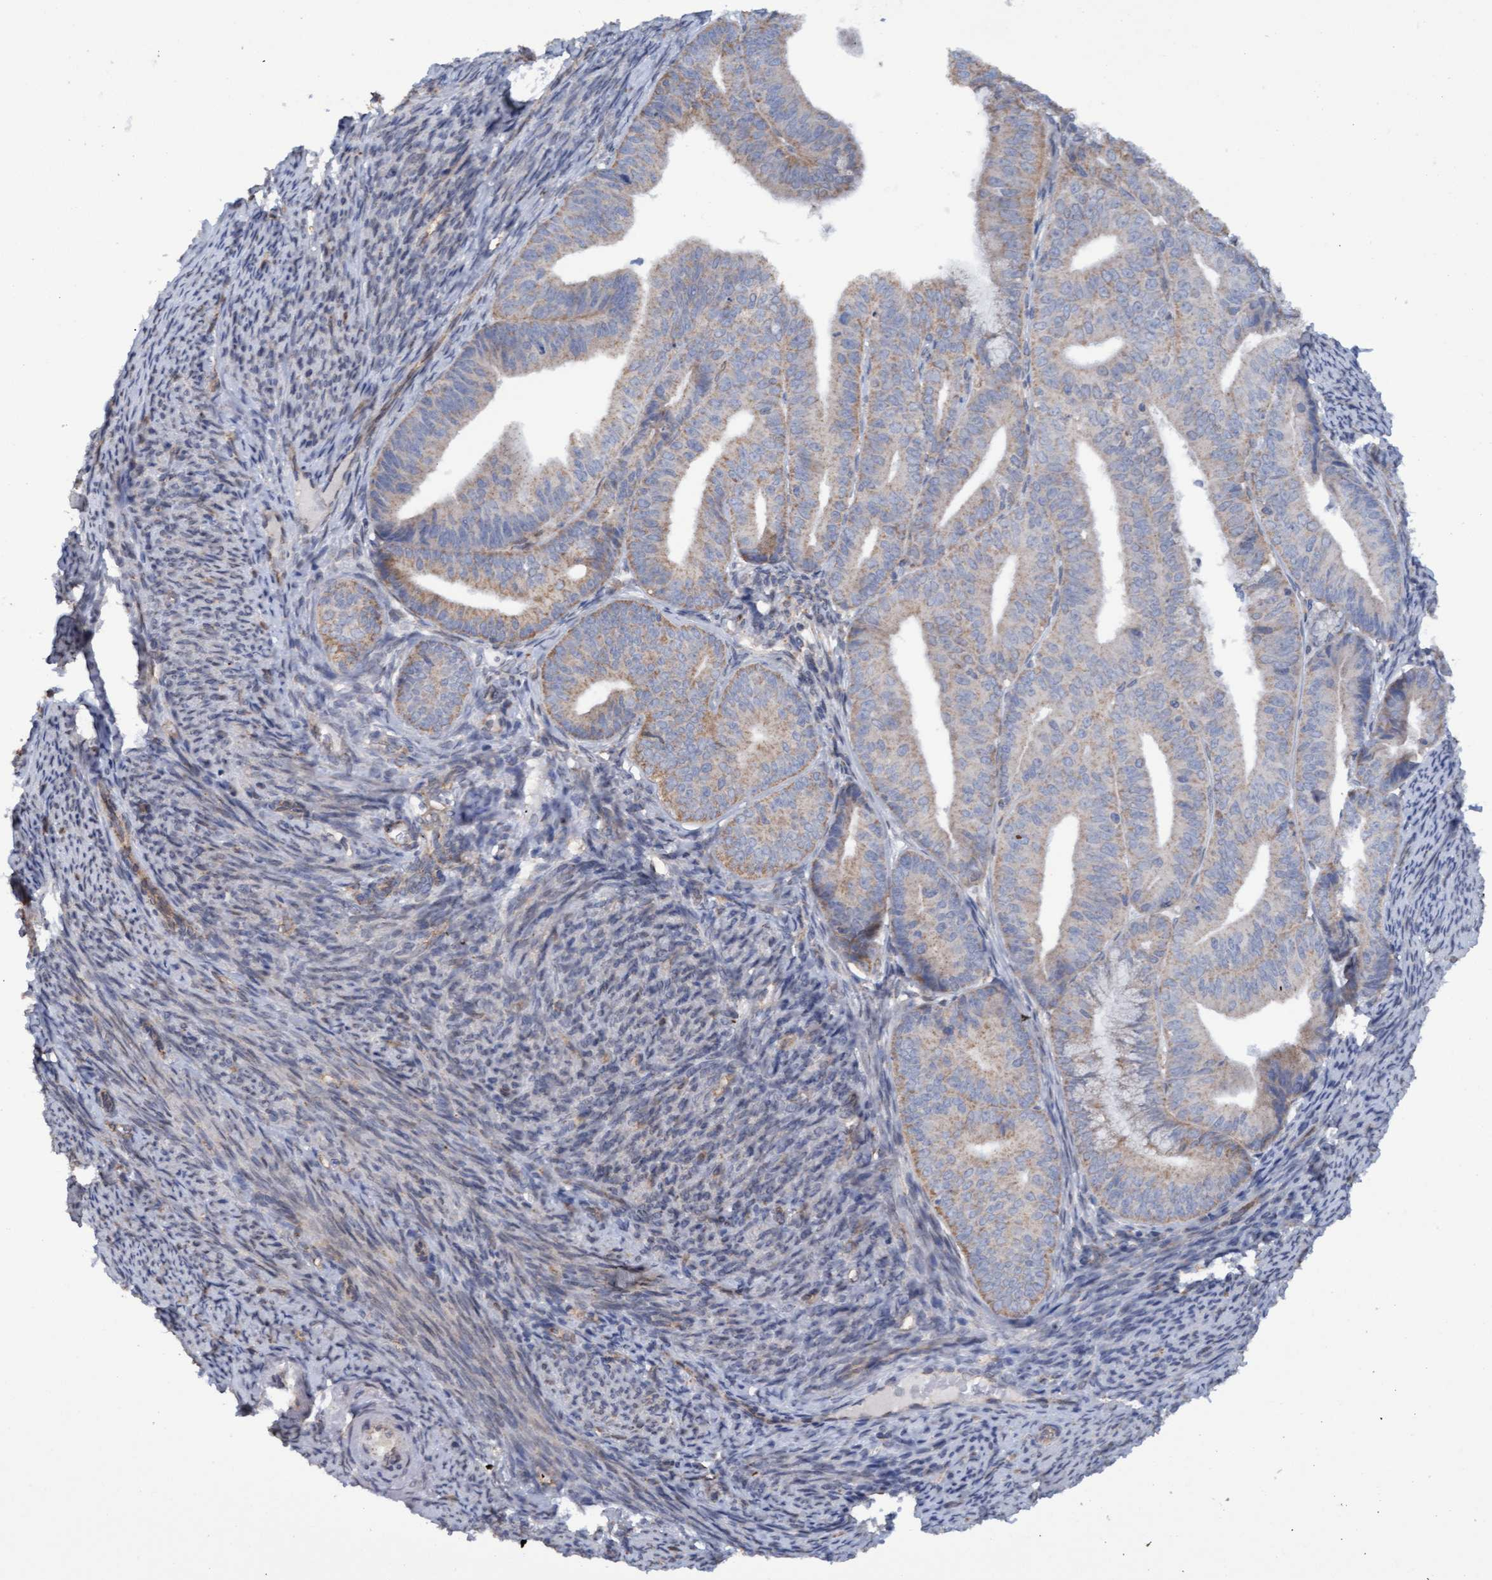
{"staining": {"intensity": "weak", "quantity": ">75%", "location": "cytoplasmic/membranous"}, "tissue": "endometrial cancer", "cell_type": "Tumor cells", "image_type": "cancer", "snomed": [{"axis": "morphology", "description": "Adenocarcinoma, NOS"}, {"axis": "topography", "description": "Endometrium"}], "caption": "Immunohistochemical staining of endometrial adenocarcinoma displays weak cytoplasmic/membranous protein positivity in about >75% of tumor cells.", "gene": "MGLL", "patient": {"sex": "female", "age": 63}}